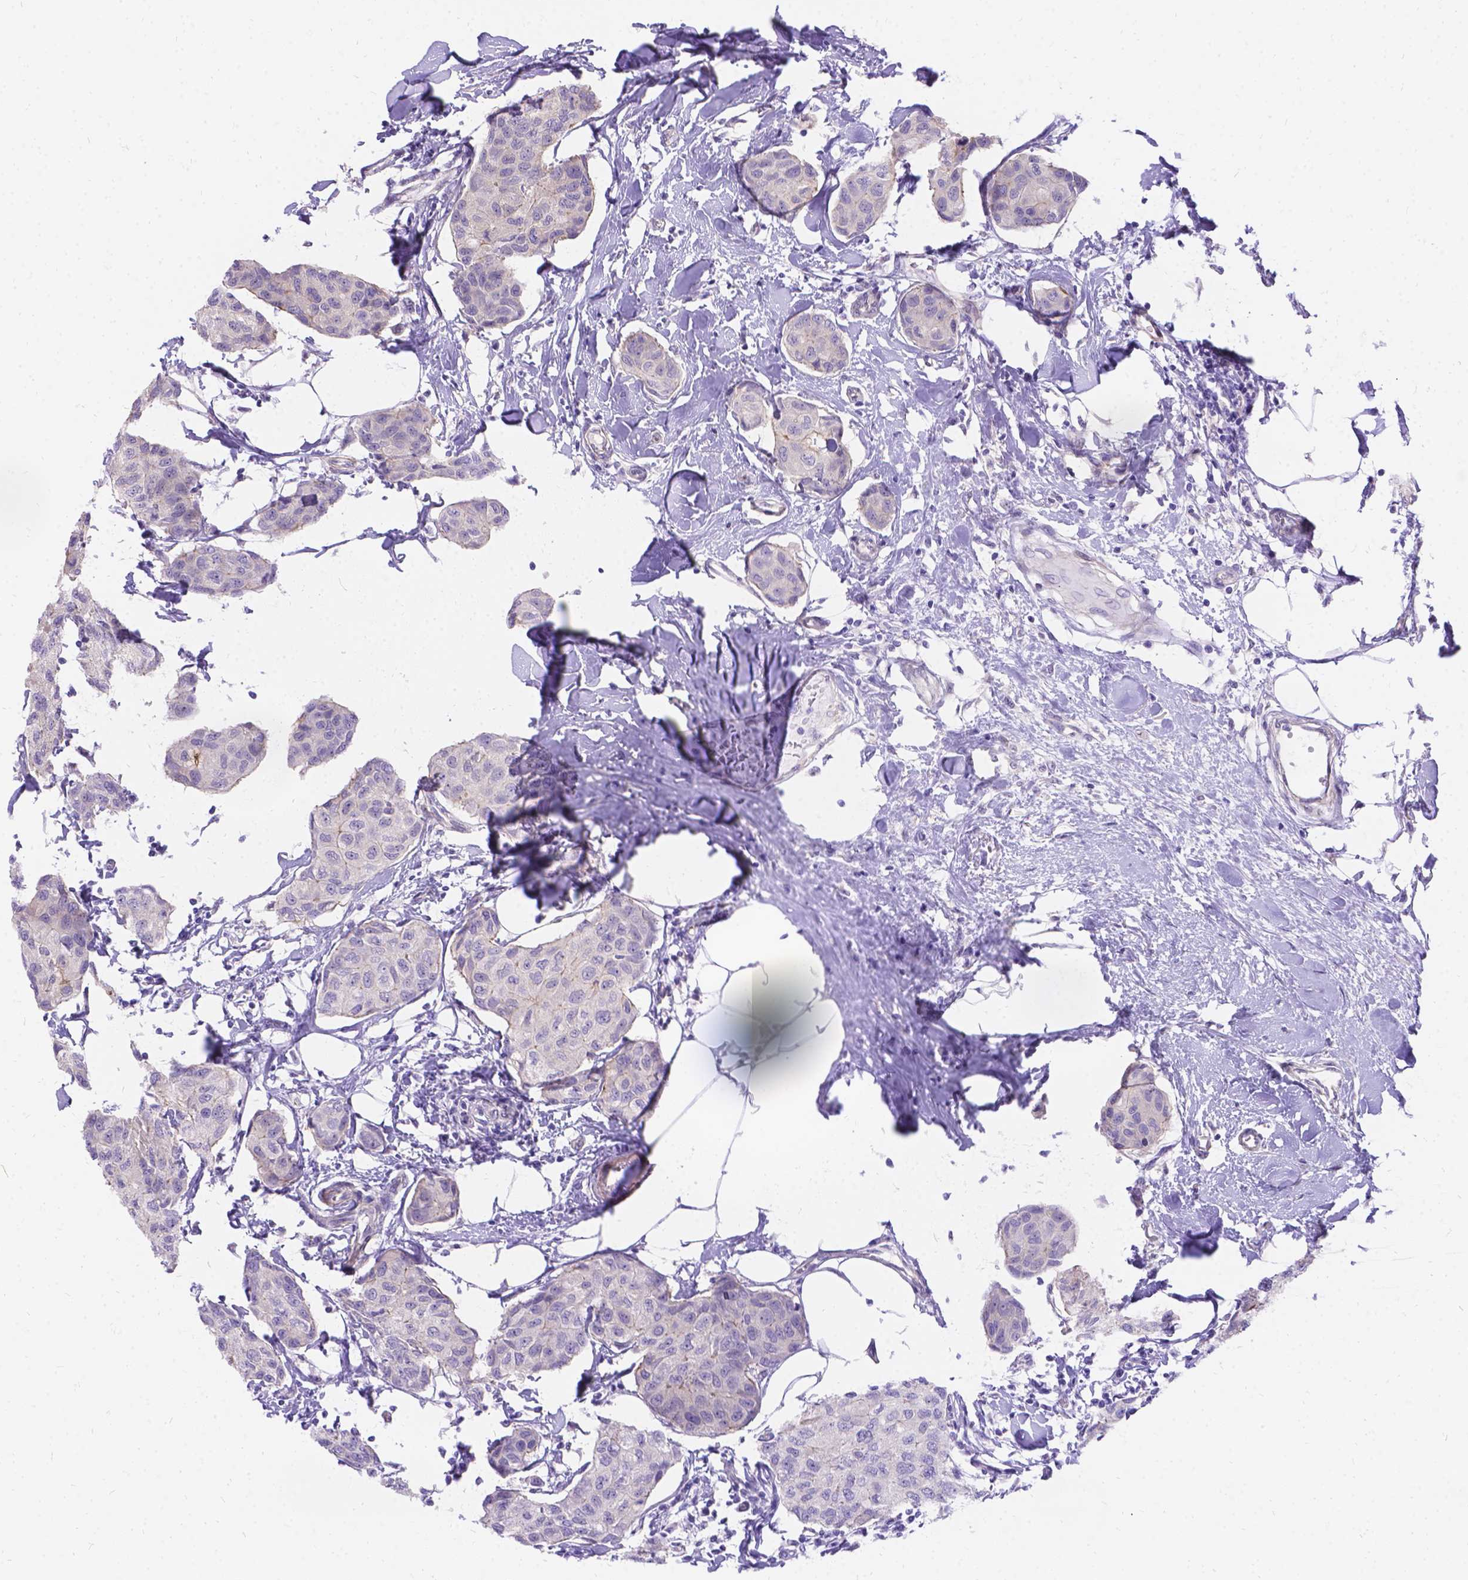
{"staining": {"intensity": "negative", "quantity": "none", "location": "none"}, "tissue": "breast cancer", "cell_type": "Tumor cells", "image_type": "cancer", "snomed": [{"axis": "morphology", "description": "Duct carcinoma"}, {"axis": "topography", "description": "Breast"}], "caption": "DAB immunohistochemical staining of breast cancer (intraductal carcinoma) reveals no significant staining in tumor cells.", "gene": "PALS1", "patient": {"sex": "female", "age": 80}}